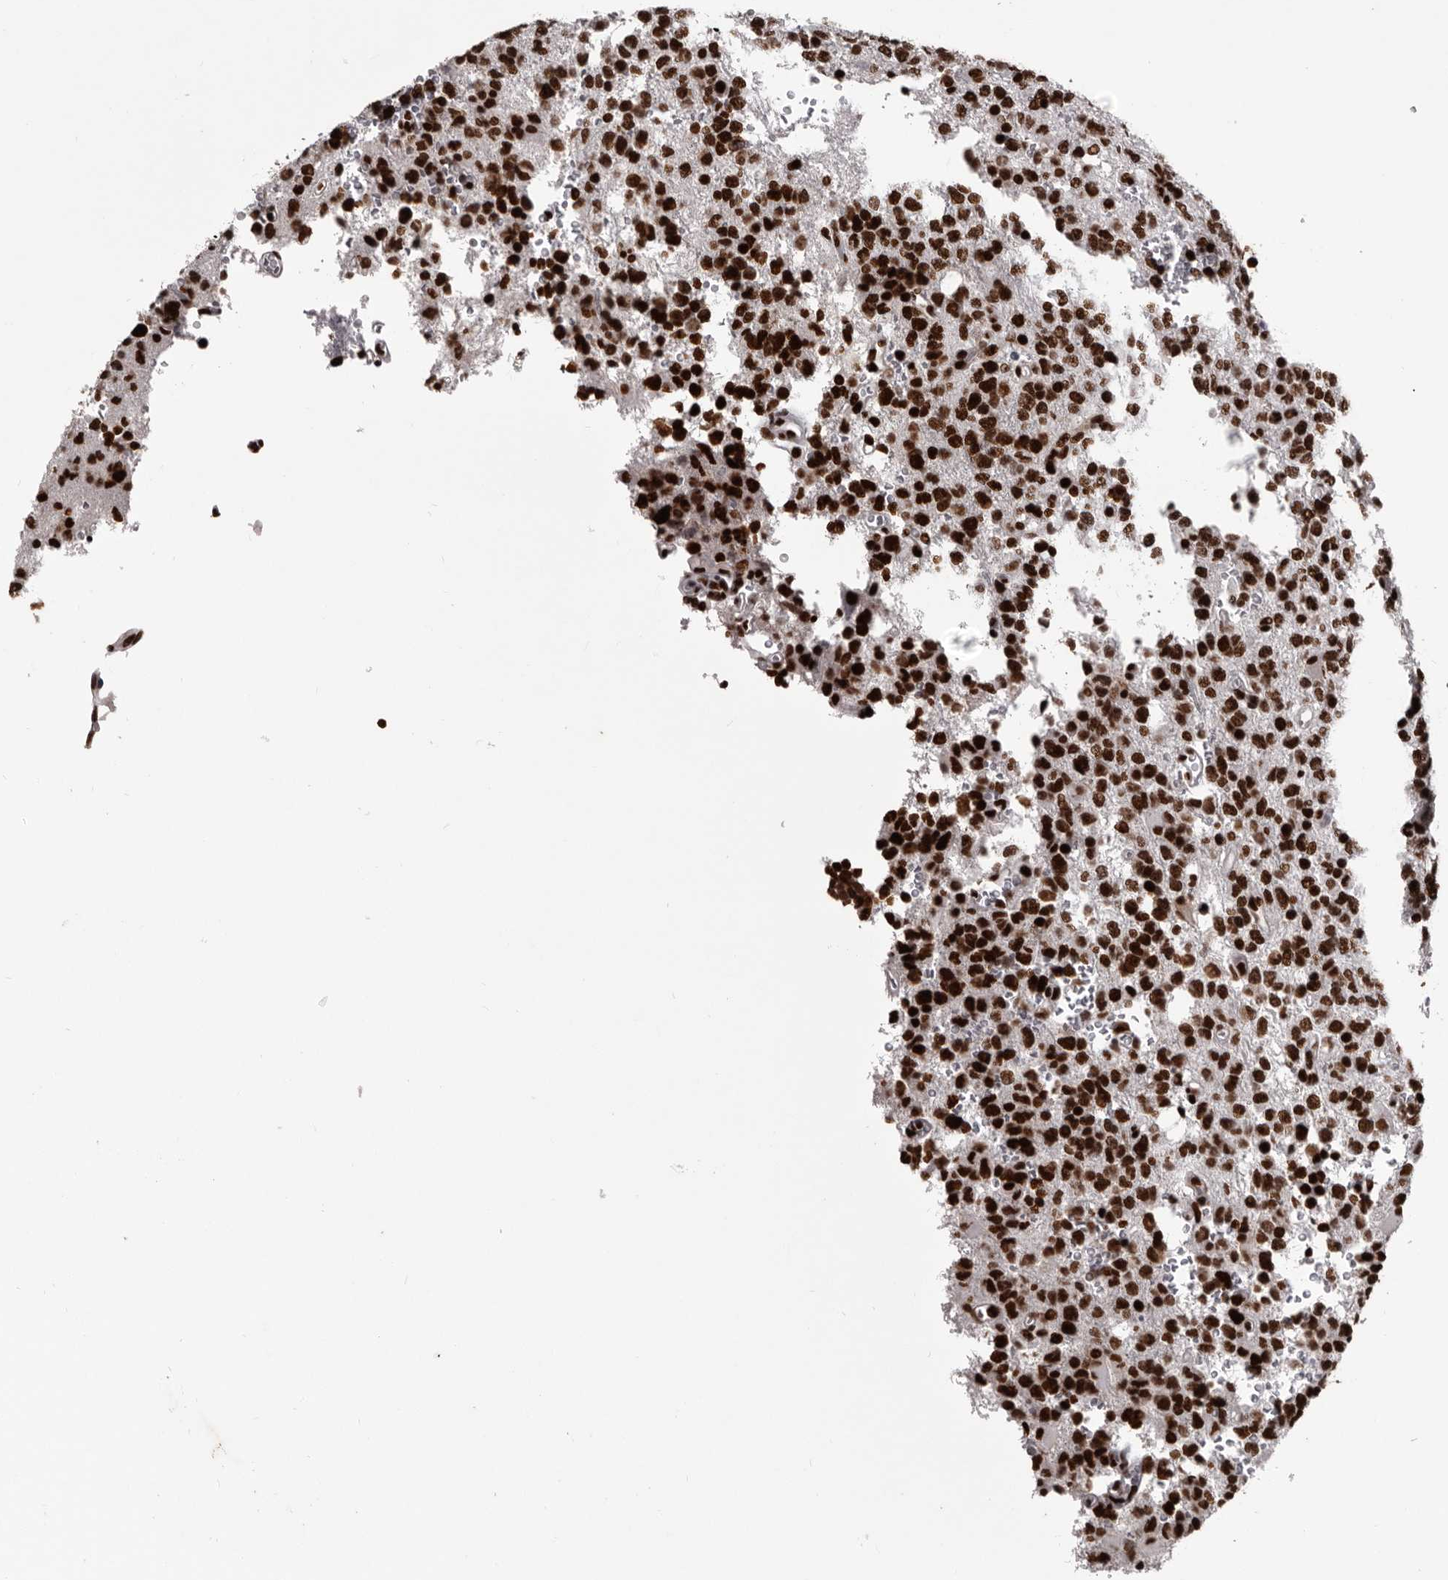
{"staining": {"intensity": "strong", "quantity": ">75%", "location": "nuclear"}, "tissue": "glioma", "cell_type": "Tumor cells", "image_type": "cancer", "snomed": [{"axis": "morphology", "description": "Glioma, malignant, High grade"}, {"axis": "topography", "description": "Brain"}], "caption": "There is high levels of strong nuclear expression in tumor cells of glioma, as demonstrated by immunohistochemical staining (brown color).", "gene": "NUMA1", "patient": {"sex": "female", "age": 62}}